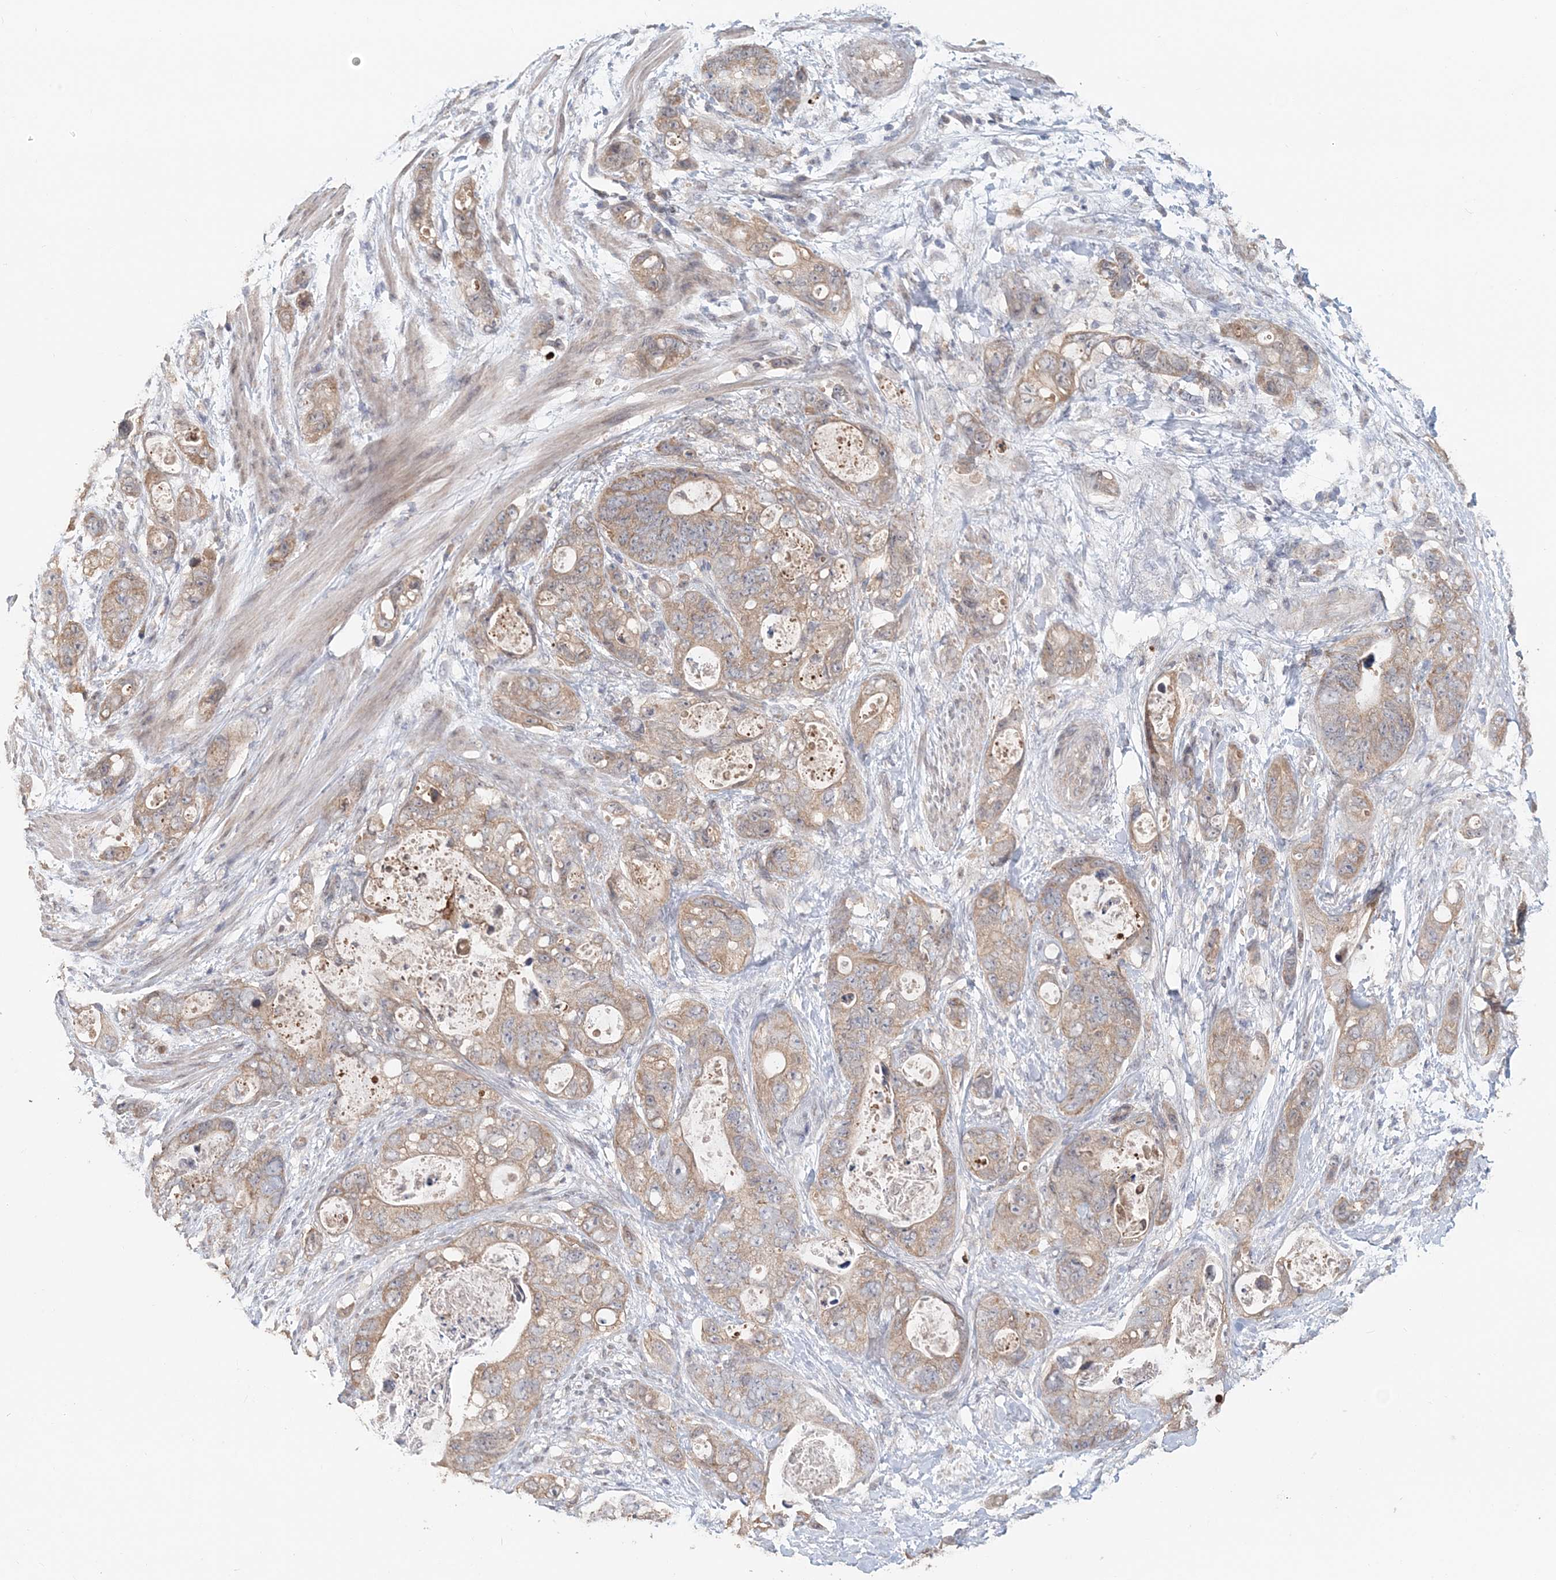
{"staining": {"intensity": "moderate", "quantity": ">75%", "location": "cytoplasmic/membranous"}, "tissue": "stomach cancer", "cell_type": "Tumor cells", "image_type": "cancer", "snomed": [{"axis": "morphology", "description": "Adenocarcinoma, NOS"}, {"axis": "topography", "description": "Stomach"}], "caption": "The histopathology image reveals staining of stomach adenocarcinoma, revealing moderate cytoplasmic/membranous protein positivity (brown color) within tumor cells.", "gene": "FBXO38", "patient": {"sex": "female", "age": 89}}